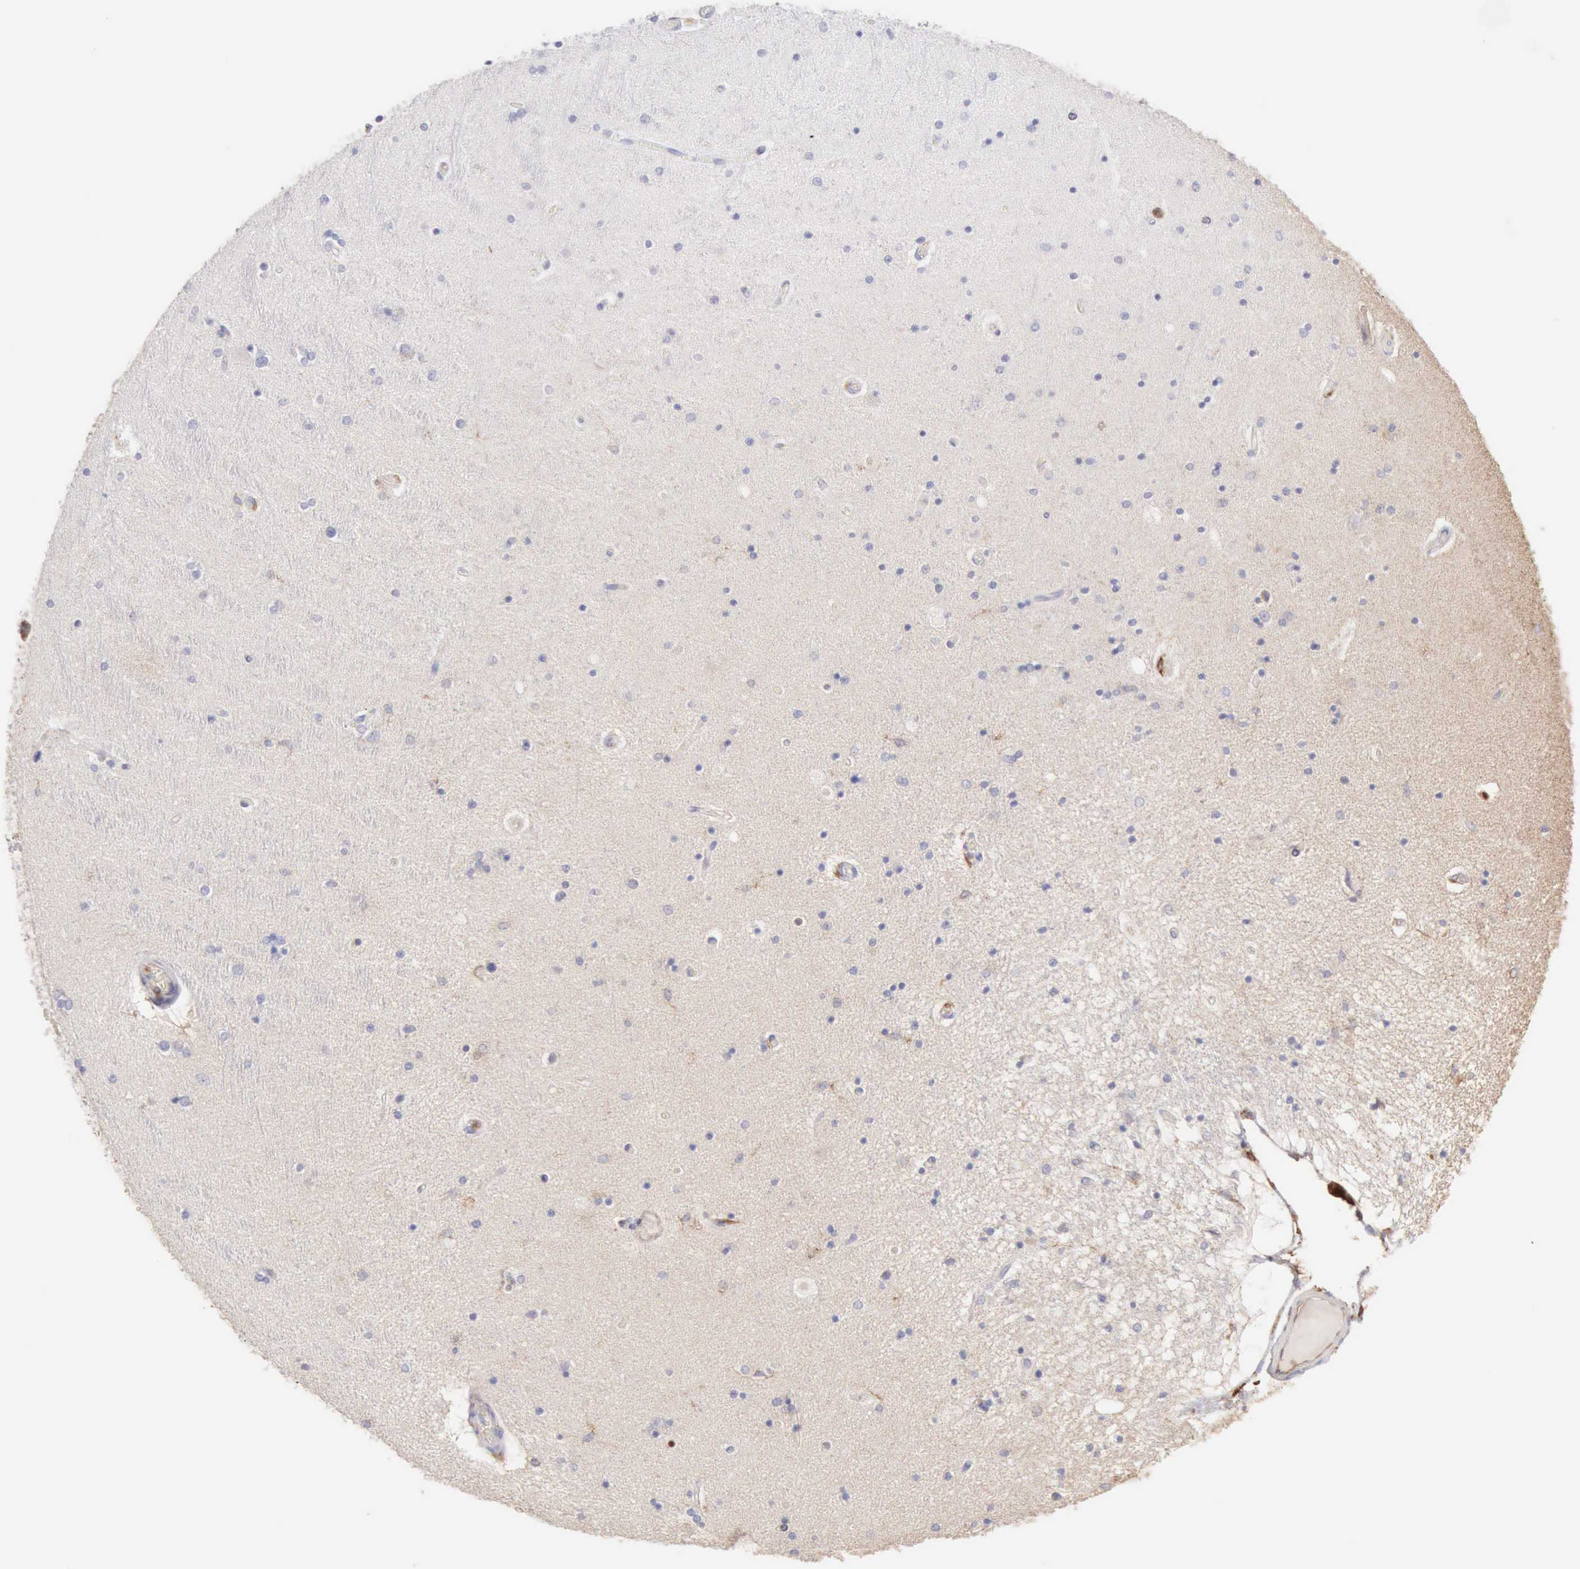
{"staining": {"intensity": "negative", "quantity": "none", "location": "none"}, "tissue": "hippocampus", "cell_type": "Glial cells", "image_type": "normal", "snomed": [{"axis": "morphology", "description": "Normal tissue, NOS"}, {"axis": "topography", "description": "Hippocampus"}], "caption": "The immunohistochemistry (IHC) micrograph has no significant expression in glial cells of hippocampus. (Stains: DAB immunohistochemistry with hematoxylin counter stain, Microscopy: brightfield microscopy at high magnification).", "gene": "ARHGAP4", "patient": {"sex": "female", "age": 54}}